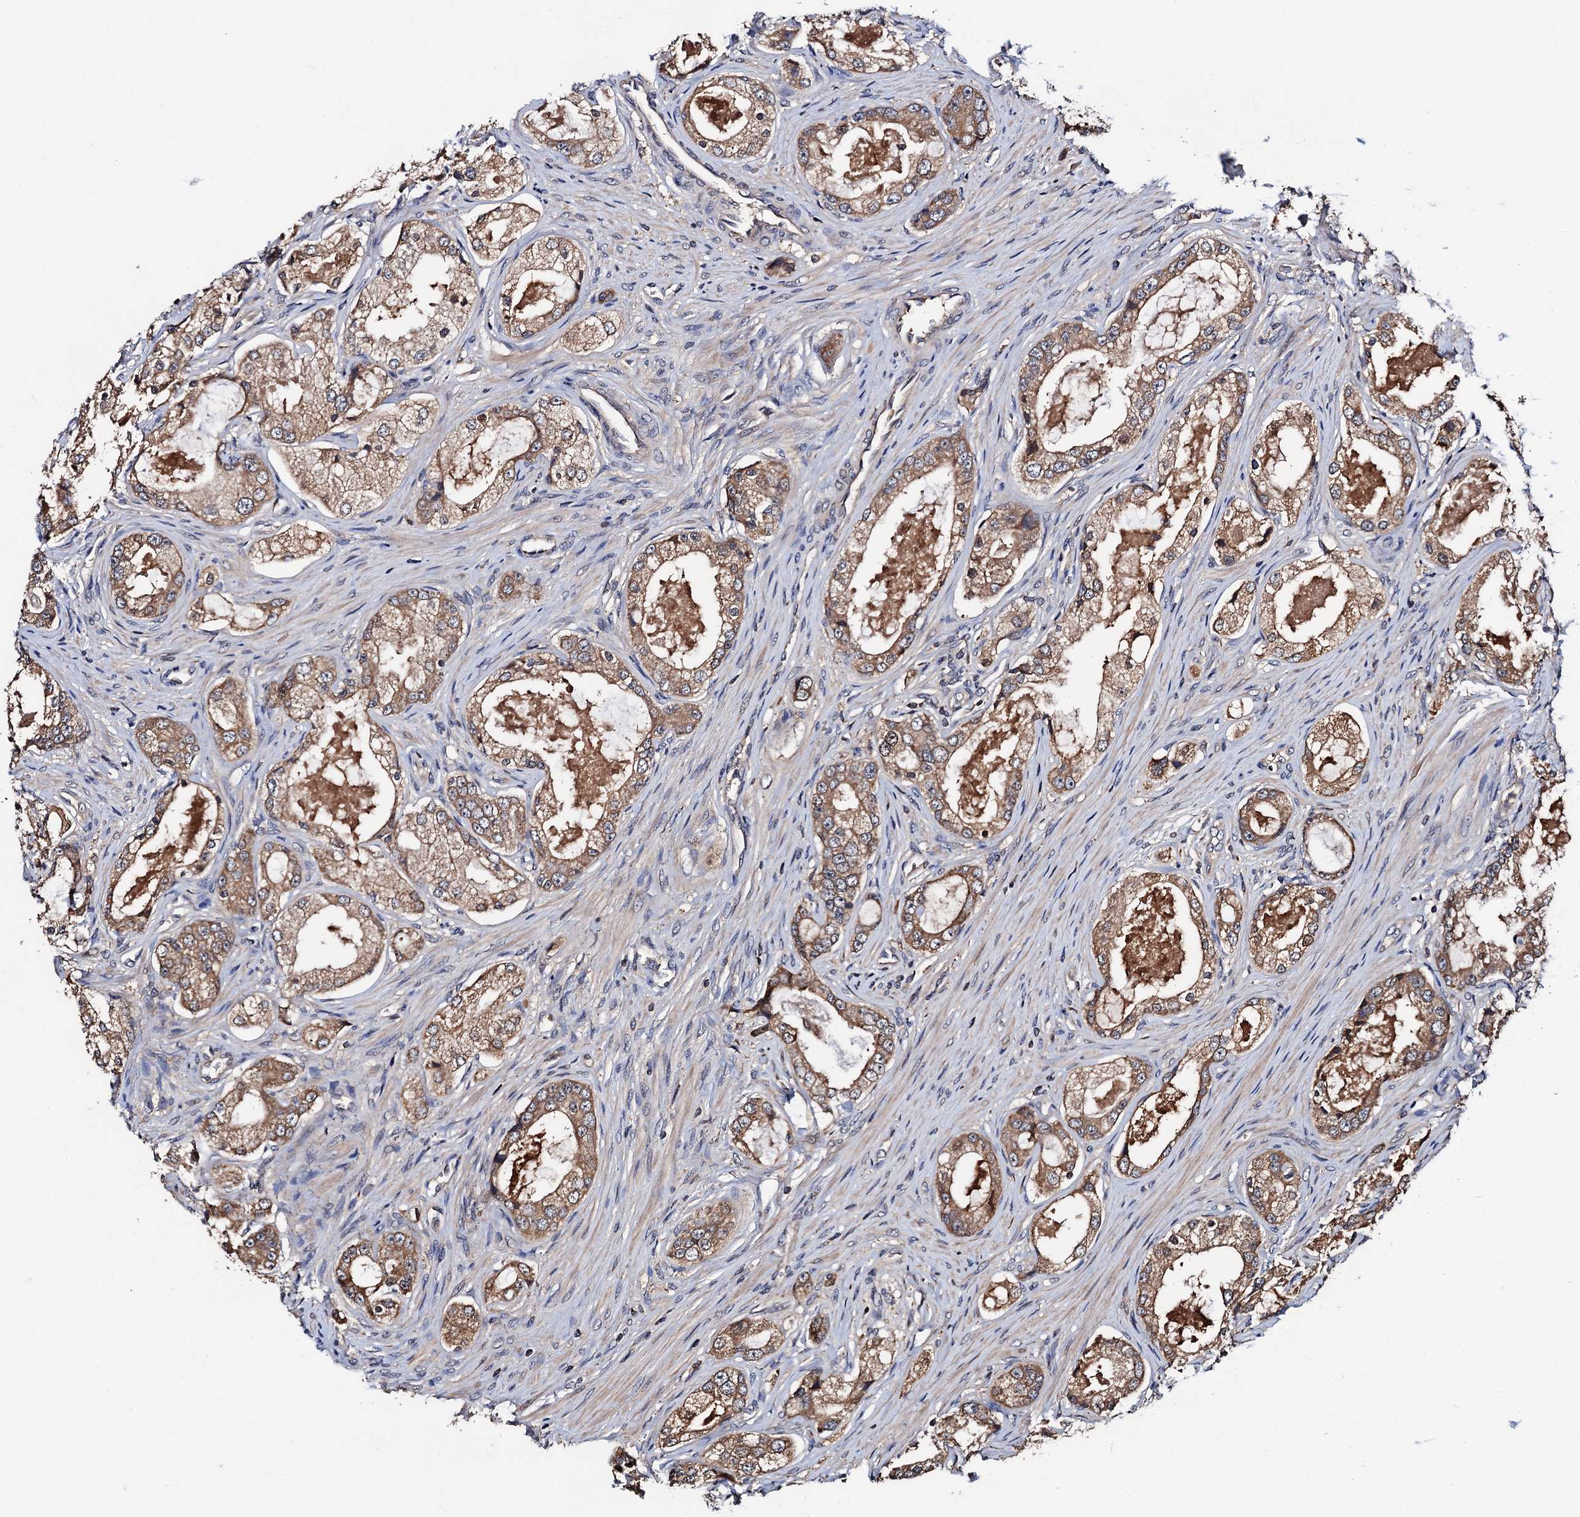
{"staining": {"intensity": "moderate", "quantity": ">75%", "location": "cytoplasmic/membranous"}, "tissue": "prostate cancer", "cell_type": "Tumor cells", "image_type": "cancer", "snomed": [{"axis": "morphology", "description": "Adenocarcinoma, Low grade"}, {"axis": "topography", "description": "Prostate"}], "caption": "This micrograph reveals IHC staining of prostate cancer, with medium moderate cytoplasmic/membranous positivity in about >75% of tumor cells.", "gene": "RGS11", "patient": {"sex": "male", "age": 68}}